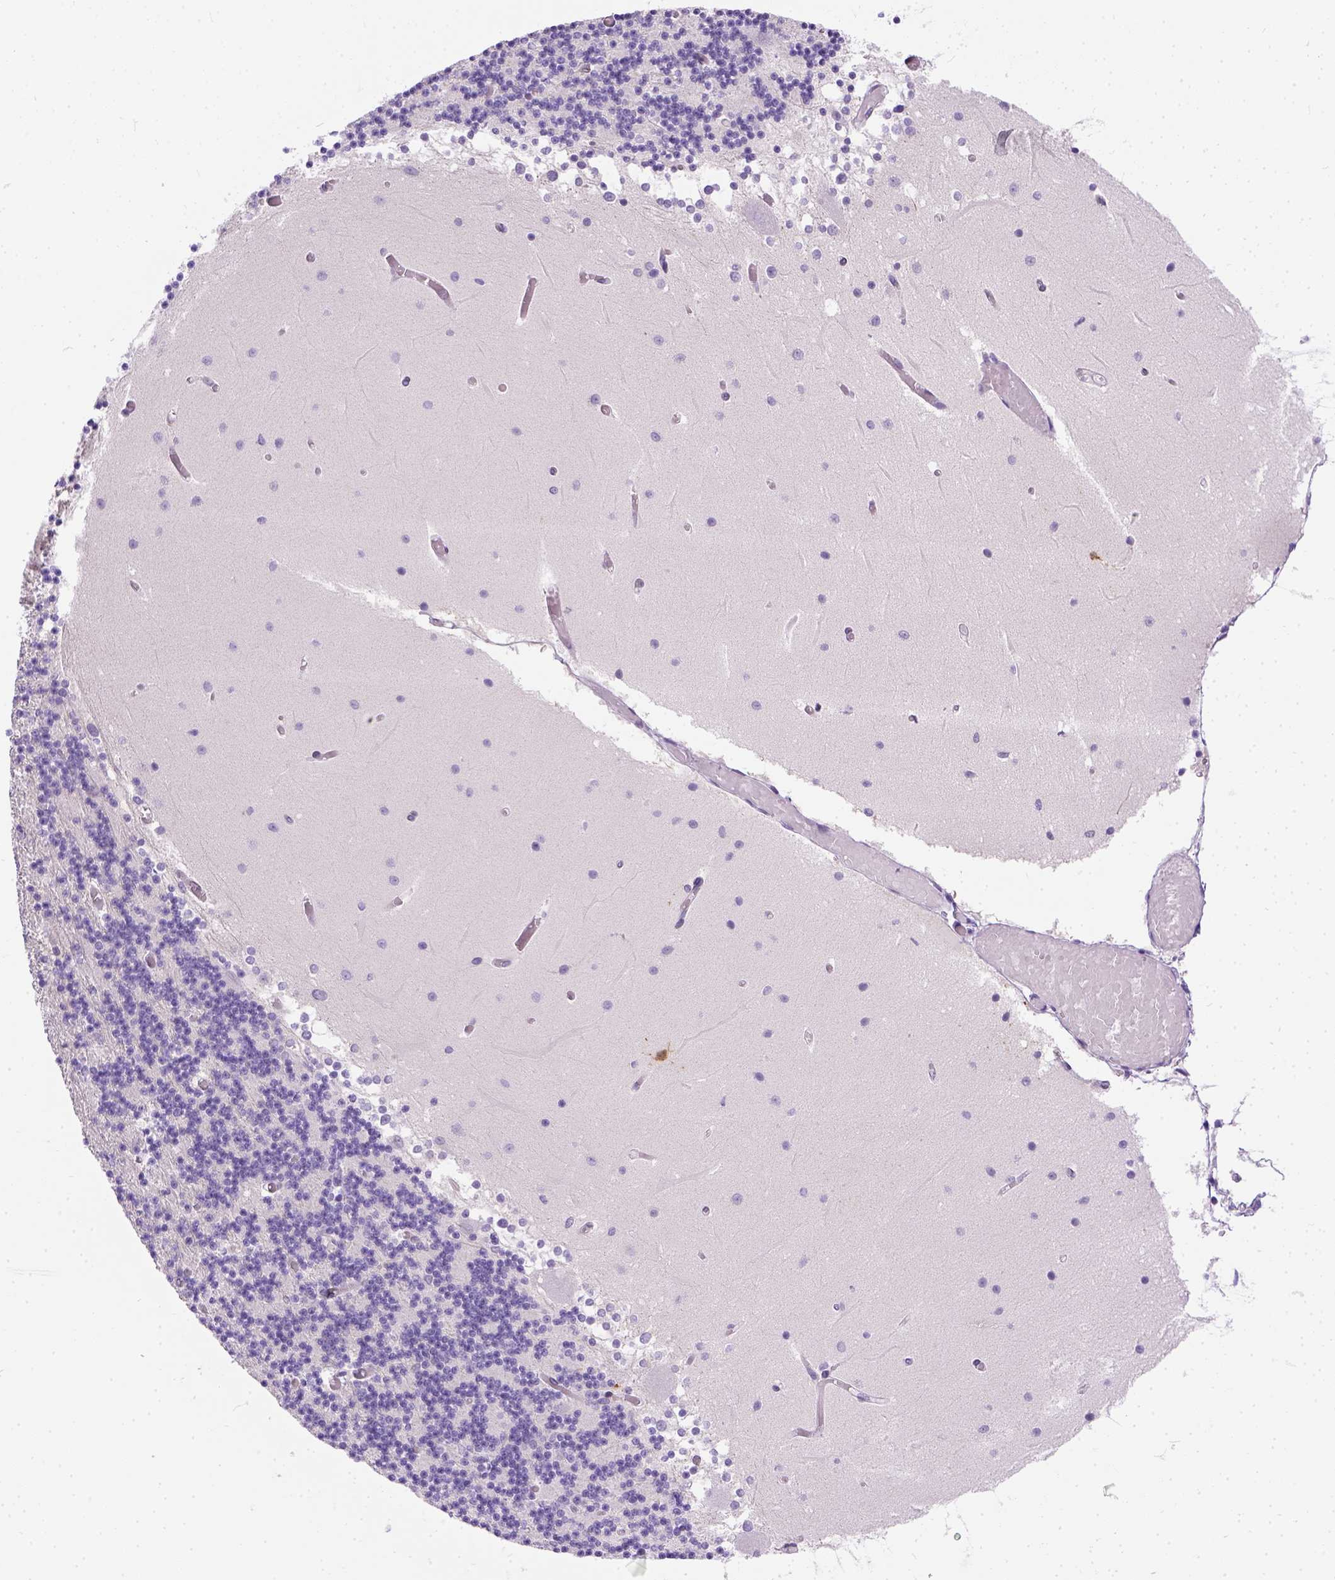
{"staining": {"intensity": "negative", "quantity": "none", "location": "none"}, "tissue": "cerebellum", "cell_type": "Cells in granular layer", "image_type": "normal", "snomed": [{"axis": "morphology", "description": "Normal tissue, NOS"}, {"axis": "topography", "description": "Cerebellum"}], "caption": "This is an IHC micrograph of benign human cerebellum. There is no positivity in cells in granular layer.", "gene": "FAM184B", "patient": {"sex": "female", "age": 28}}